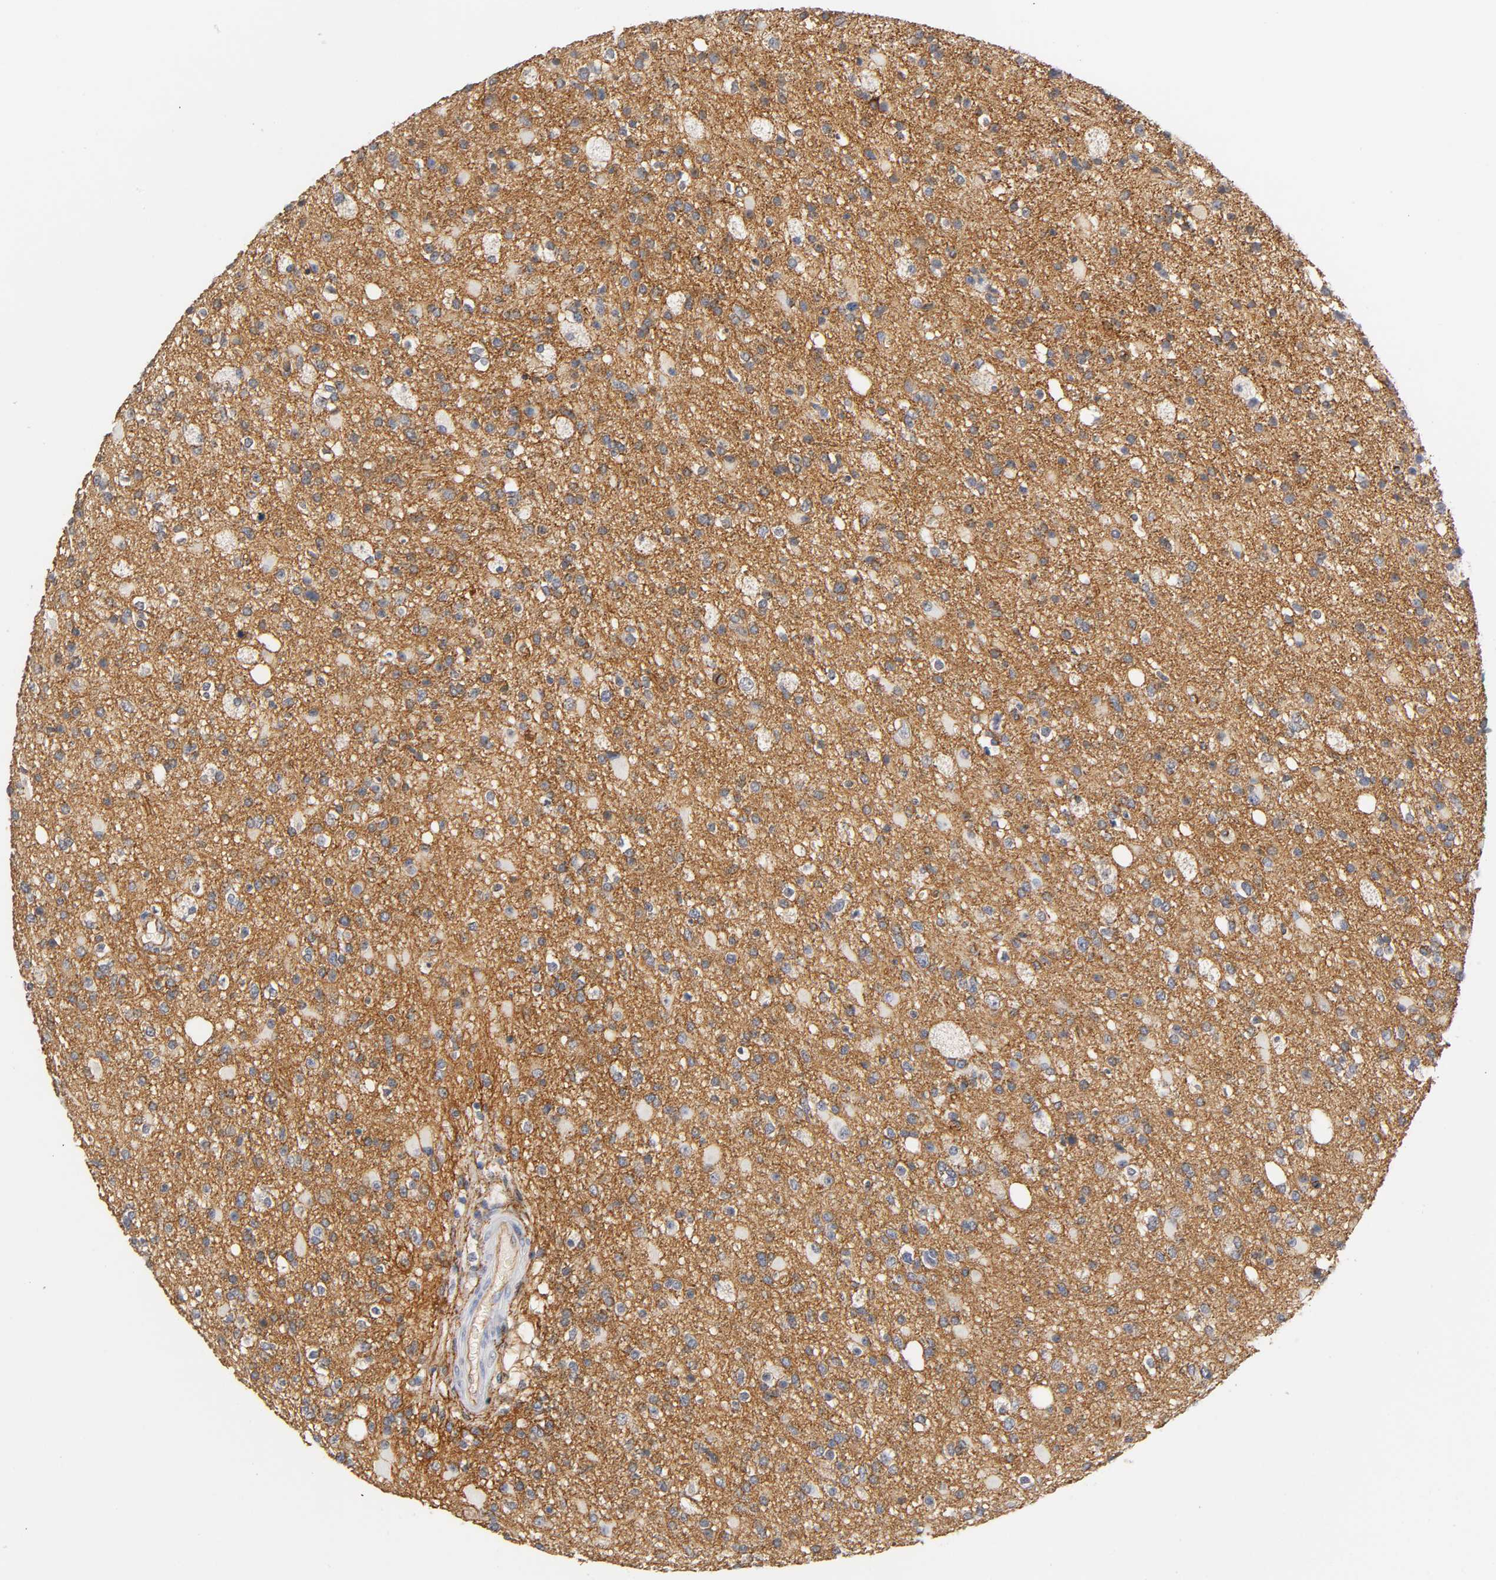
{"staining": {"intensity": "moderate", "quantity": "25%-75%", "location": "cytoplasmic/membranous"}, "tissue": "glioma", "cell_type": "Tumor cells", "image_type": "cancer", "snomed": [{"axis": "morphology", "description": "Glioma, malignant, High grade"}, {"axis": "topography", "description": "Brain"}], "caption": "A high-resolution micrograph shows IHC staining of glioma, which displays moderate cytoplasmic/membranous positivity in about 25%-75% of tumor cells. The staining is performed using DAB brown chromogen to label protein expression. The nuclei are counter-stained blue using hematoxylin.", "gene": "SPTAN1", "patient": {"sex": "male", "age": 33}}